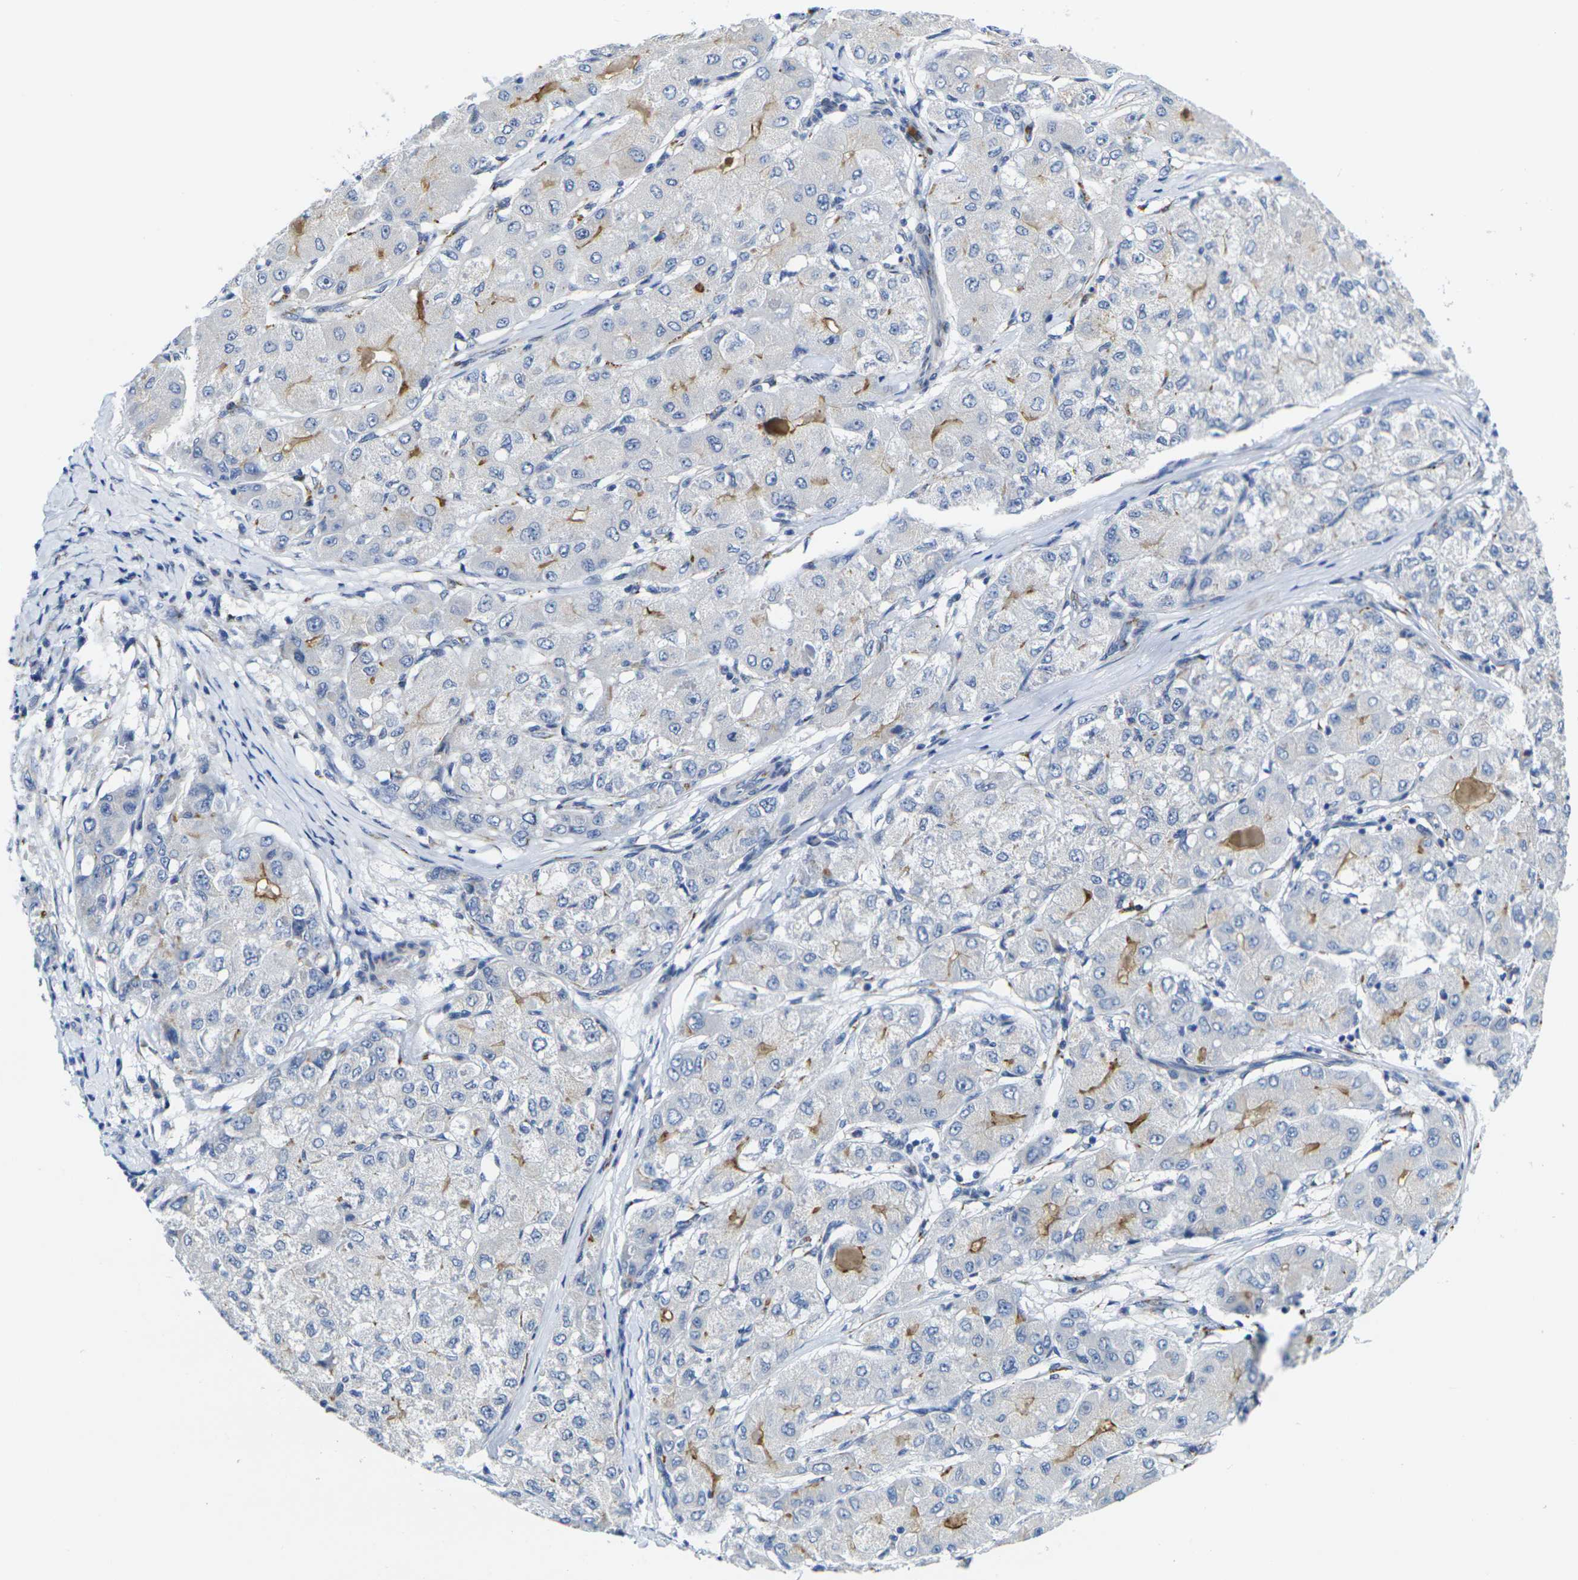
{"staining": {"intensity": "moderate", "quantity": "<25%", "location": "cytoplasmic/membranous"}, "tissue": "liver cancer", "cell_type": "Tumor cells", "image_type": "cancer", "snomed": [{"axis": "morphology", "description": "Carcinoma, Hepatocellular, NOS"}, {"axis": "topography", "description": "Liver"}], "caption": "A histopathology image showing moderate cytoplasmic/membranous expression in approximately <25% of tumor cells in hepatocellular carcinoma (liver), as visualized by brown immunohistochemical staining.", "gene": "CRK", "patient": {"sex": "male", "age": 80}}